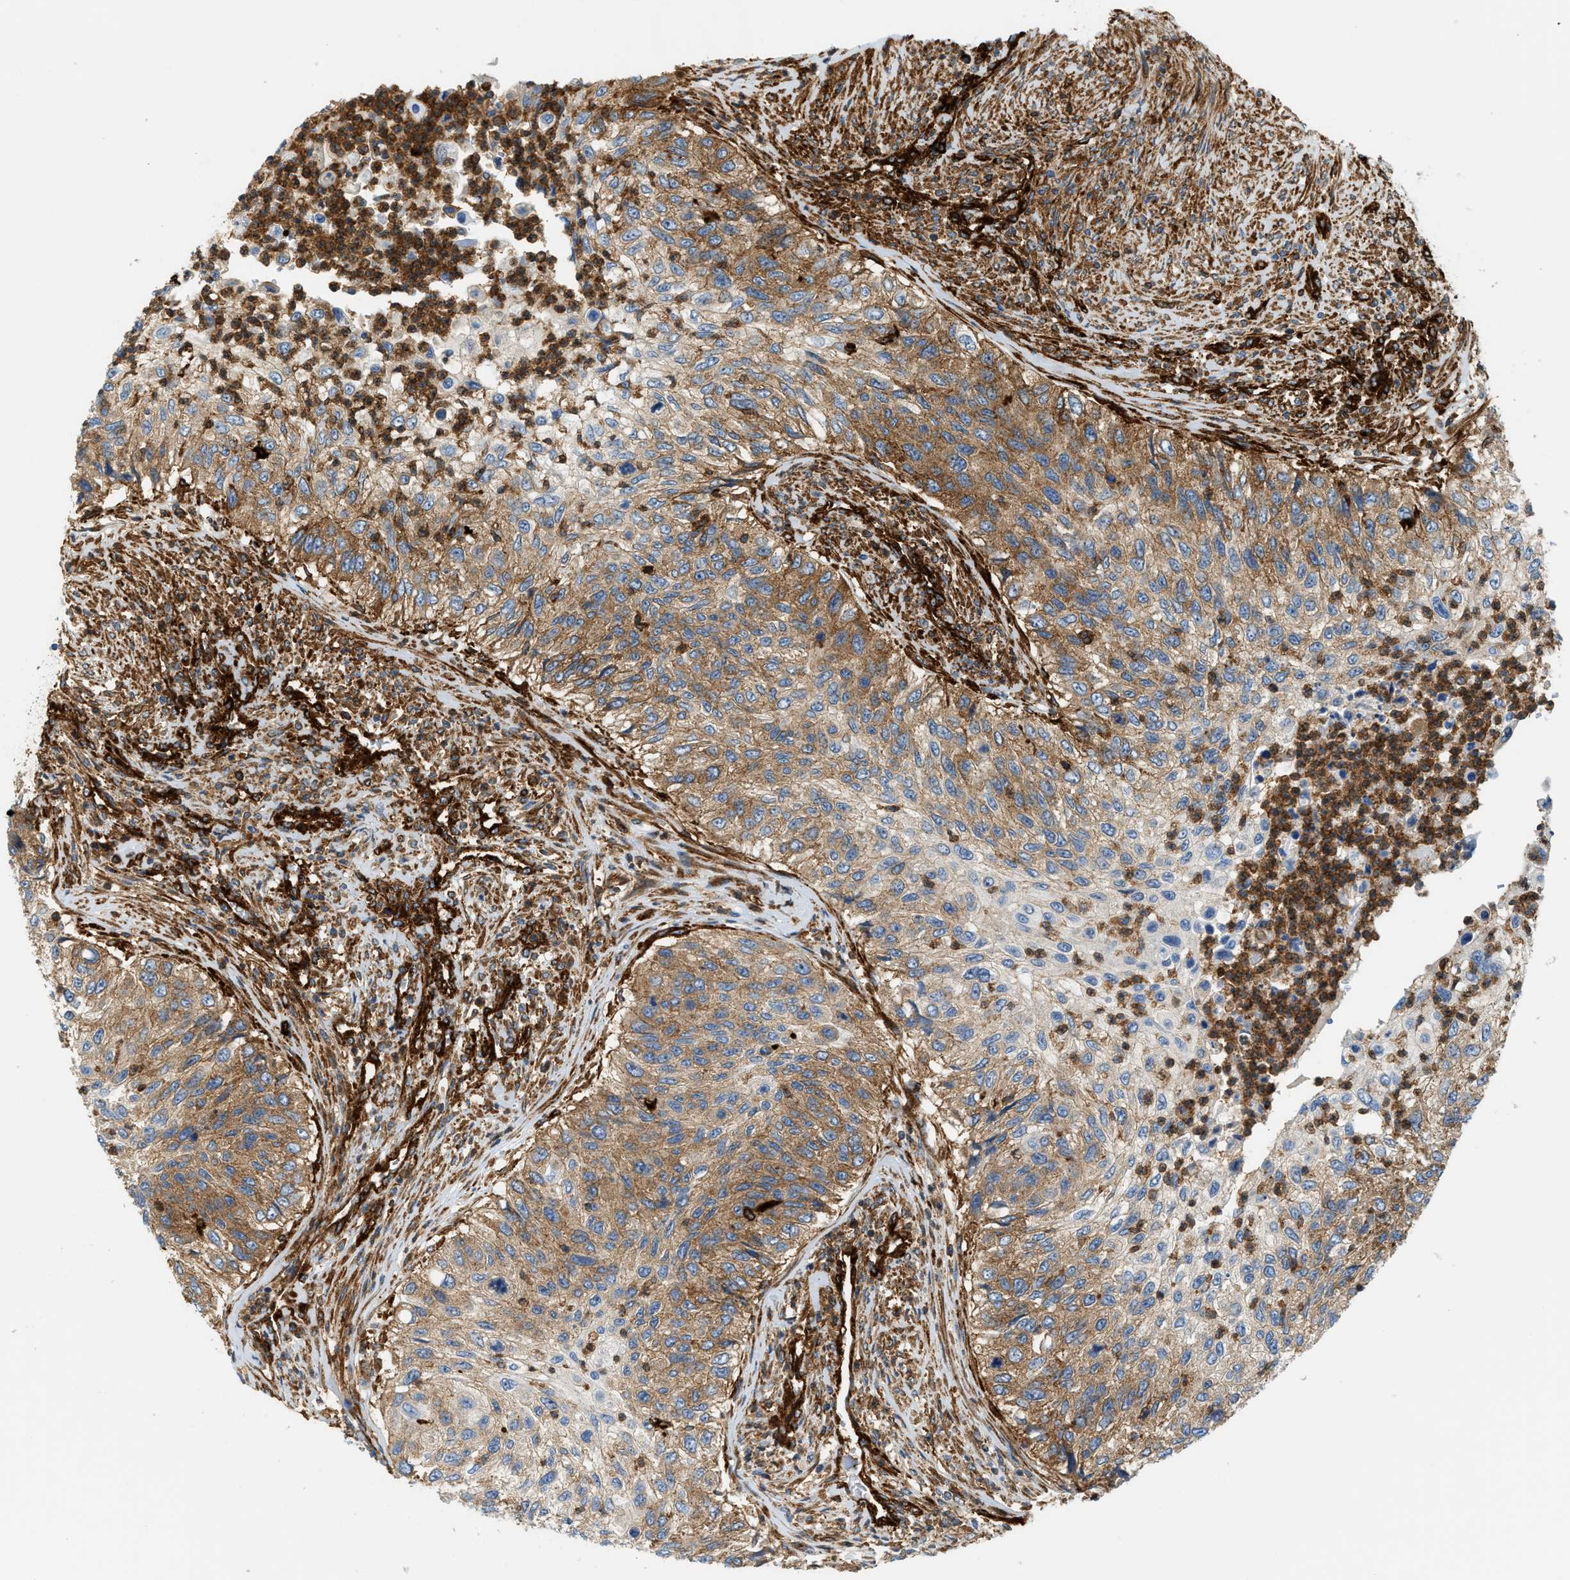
{"staining": {"intensity": "moderate", "quantity": ">75%", "location": "cytoplasmic/membranous"}, "tissue": "urothelial cancer", "cell_type": "Tumor cells", "image_type": "cancer", "snomed": [{"axis": "morphology", "description": "Urothelial carcinoma, High grade"}, {"axis": "topography", "description": "Urinary bladder"}], "caption": "Tumor cells show medium levels of moderate cytoplasmic/membranous expression in approximately >75% of cells in human high-grade urothelial carcinoma.", "gene": "HIP1", "patient": {"sex": "male", "age": 35}}